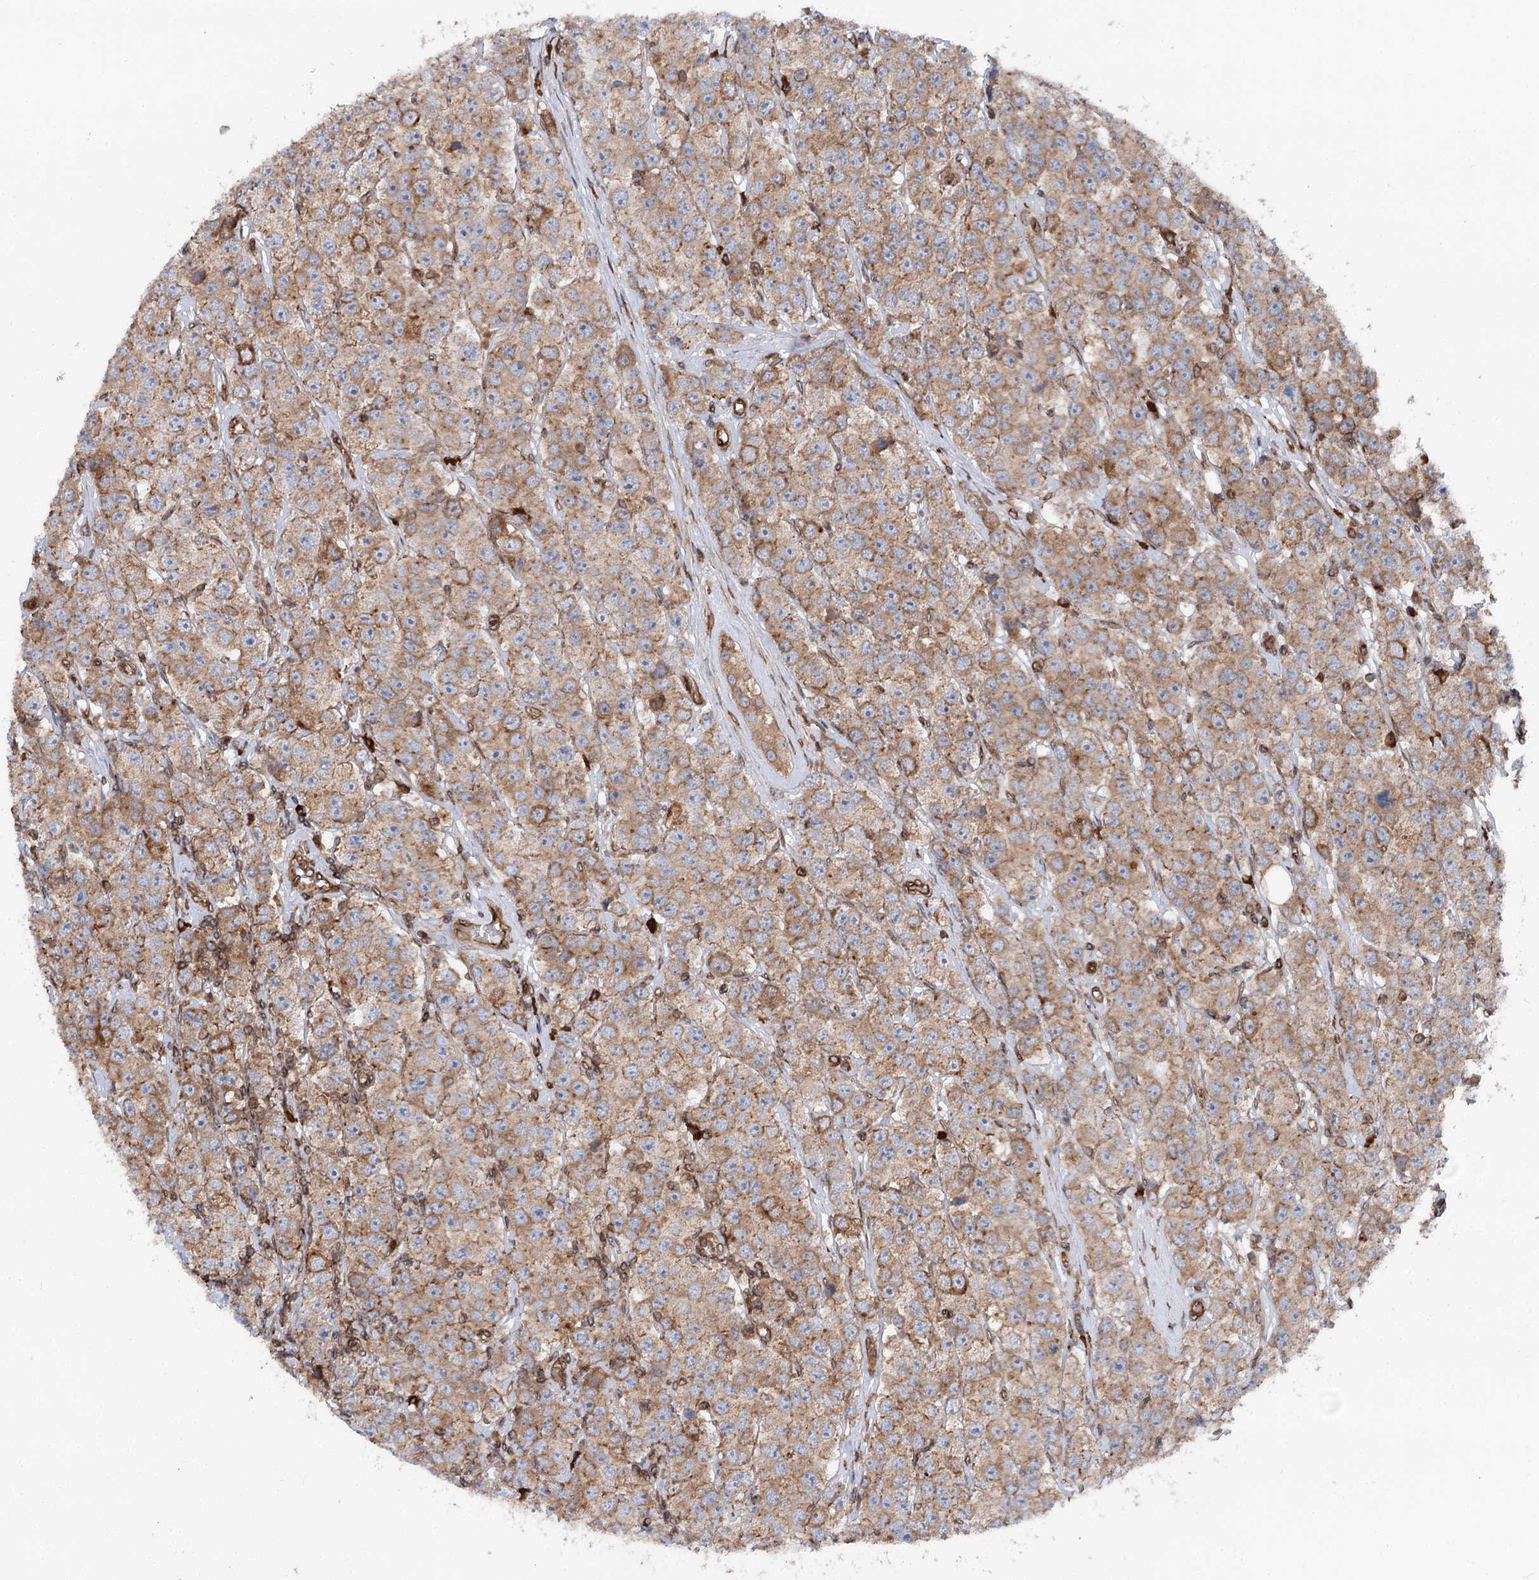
{"staining": {"intensity": "moderate", "quantity": ">75%", "location": "cytoplasmic/membranous"}, "tissue": "testis cancer", "cell_type": "Tumor cells", "image_type": "cancer", "snomed": [{"axis": "morphology", "description": "Seminoma, NOS"}, {"axis": "topography", "description": "Testis"}], "caption": "A photomicrograph of seminoma (testis) stained for a protein exhibits moderate cytoplasmic/membranous brown staining in tumor cells.", "gene": "FGFR1OP2", "patient": {"sex": "male", "age": 28}}